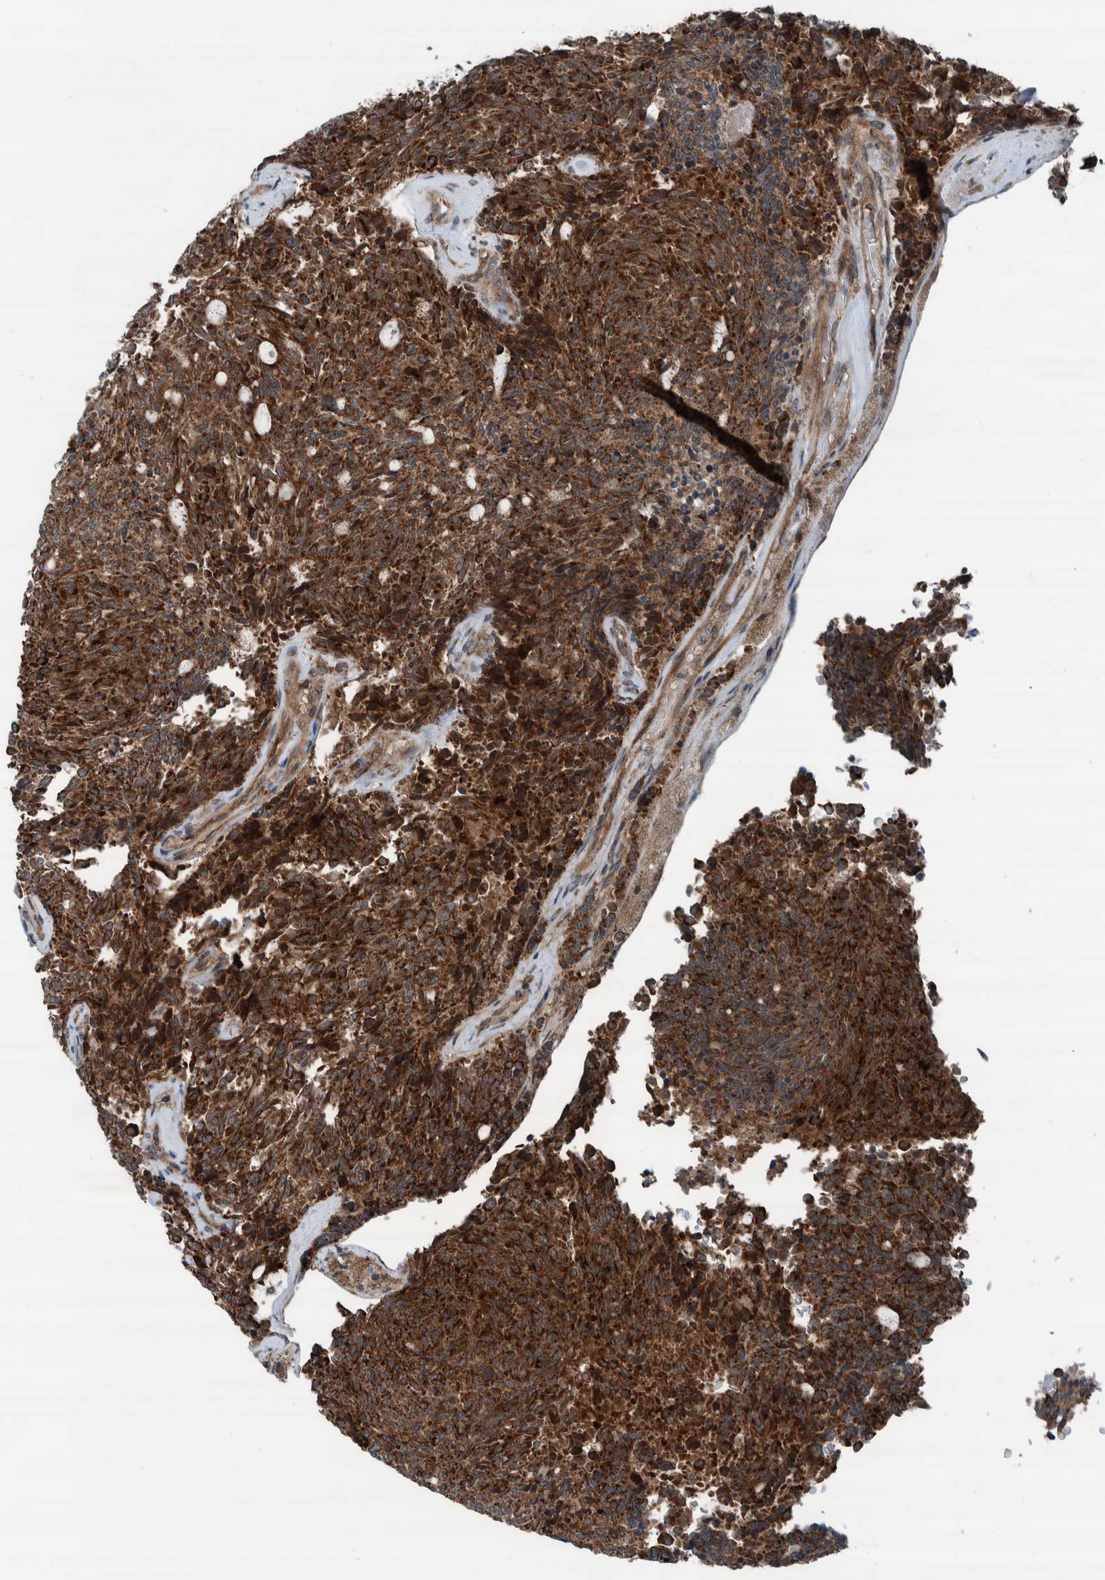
{"staining": {"intensity": "strong", "quantity": ">75%", "location": "cytoplasmic/membranous"}, "tissue": "carcinoid", "cell_type": "Tumor cells", "image_type": "cancer", "snomed": [{"axis": "morphology", "description": "Carcinoid, malignant, NOS"}, {"axis": "topography", "description": "Pancreas"}], "caption": "Human carcinoid (malignant) stained for a protein (brown) displays strong cytoplasmic/membranous positive expression in about >75% of tumor cells.", "gene": "CUEDC1", "patient": {"sex": "female", "age": 54}}